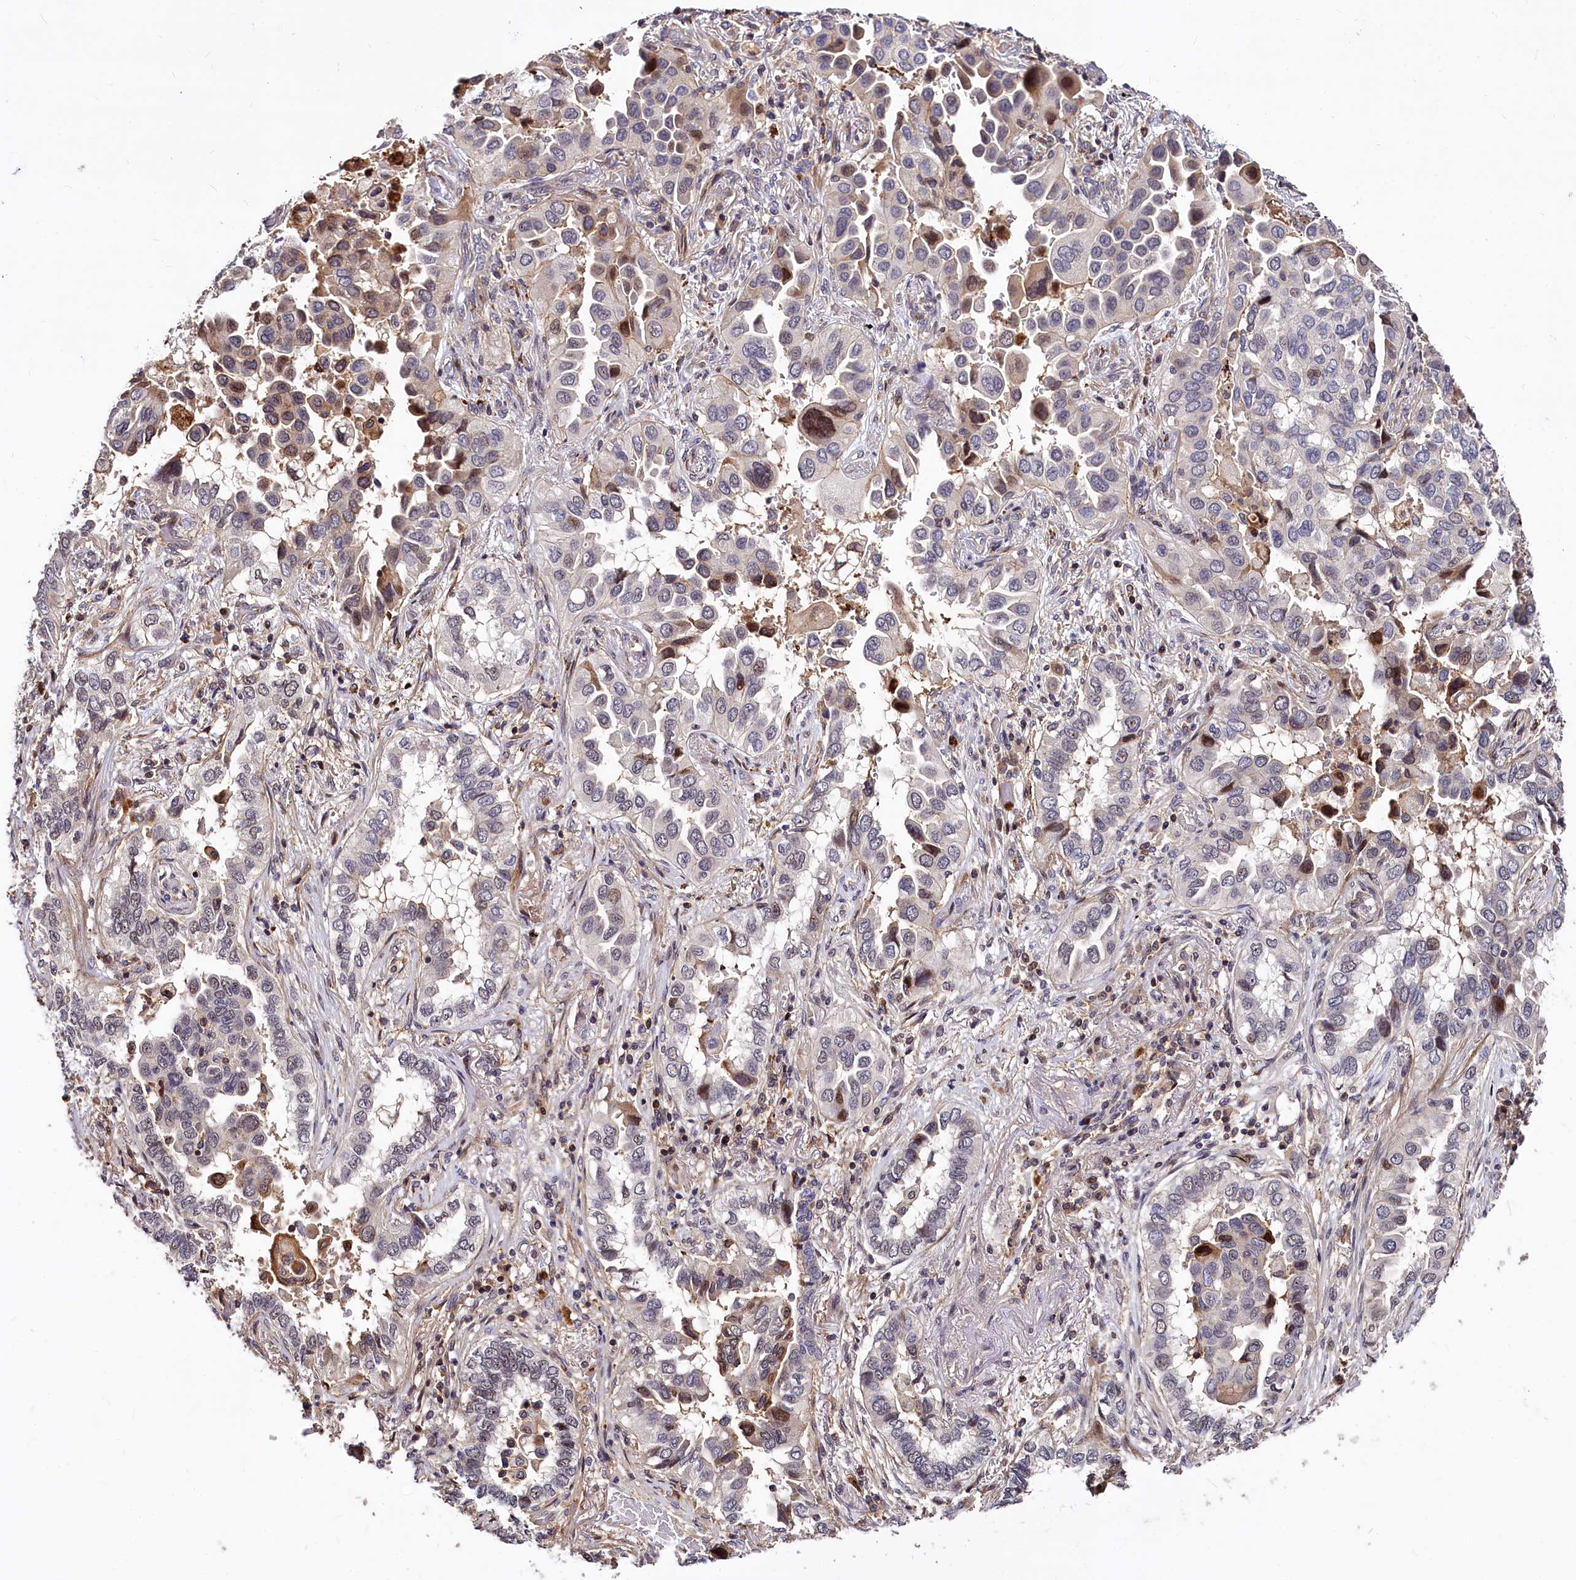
{"staining": {"intensity": "moderate", "quantity": "<25%", "location": "cytoplasmic/membranous,nuclear"}, "tissue": "lung cancer", "cell_type": "Tumor cells", "image_type": "cancer", "snomed": [{"axis": "morphology", "description": "Adenocarcinoma, NOS"}, {"axis": "topography", "description": "Lung"}], "caption": "Moderate cytoplasmic/membranous and nuclear protein positivity is identified in approximately <25% of tumor cells in lung cancer (adenocarcinoma).", "gene": "ATG101", "patient": {"sex": "female", "age": 76}}